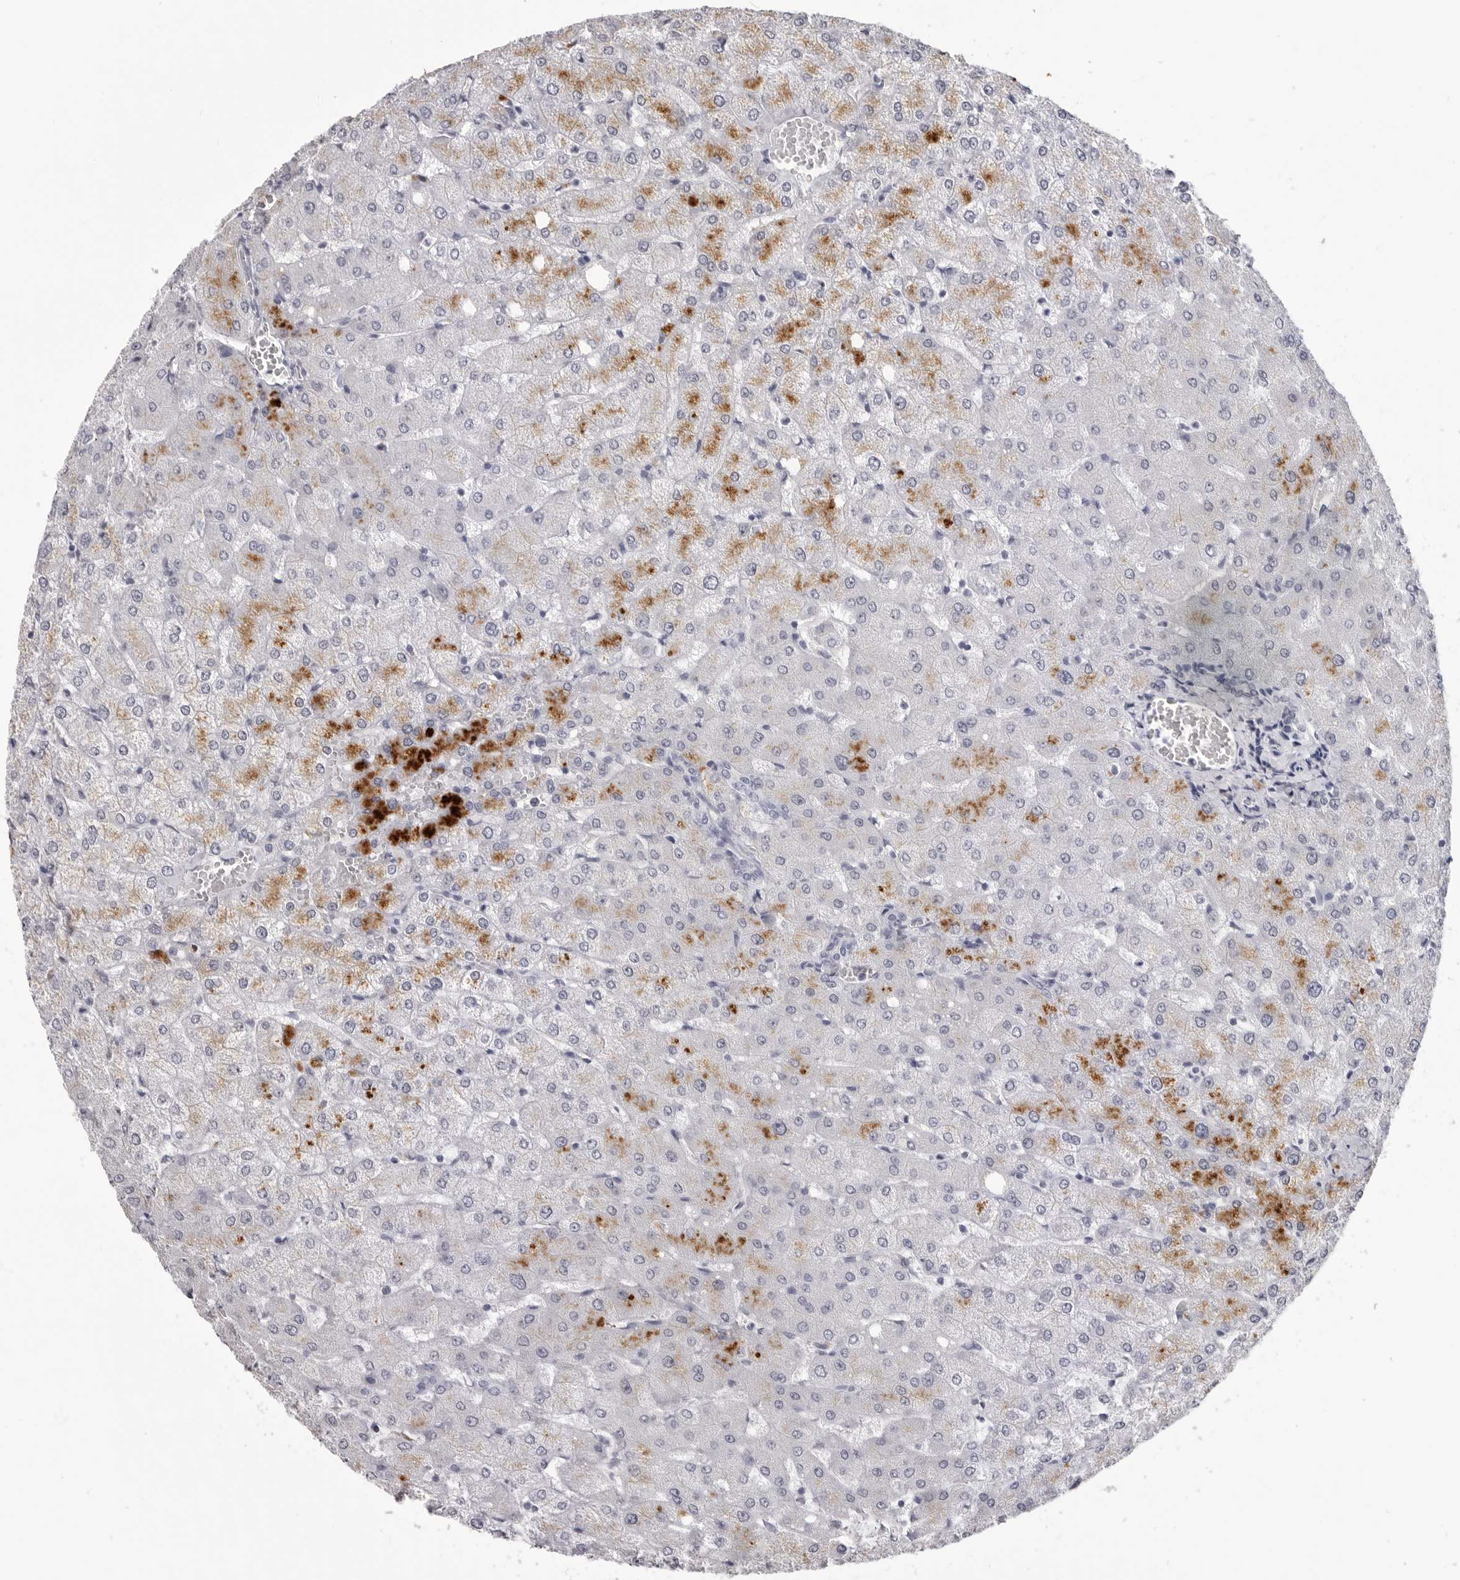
{"staining": {"intensity": "negative", "quantity": "none", "location": "none"}, "tissue": "liver", "cell_type": "Cholangiocytes", "image_type": "normal", "snomed": [{"axis": "morphology", "description": "Normal tissue, NOS"}, {"axis": "topography", "description": "Liver"}], "caption": "This photomicrograph is of normal liver stained with immunohistochemistry to label a protein in brown with the nuclei are counter-stained blue. There is no expression in cholangiocytes. (DAB immunohistochemistry, high magnification).", "gene": "LGALS4", "patient": {"sex": "female", "age": 54}}